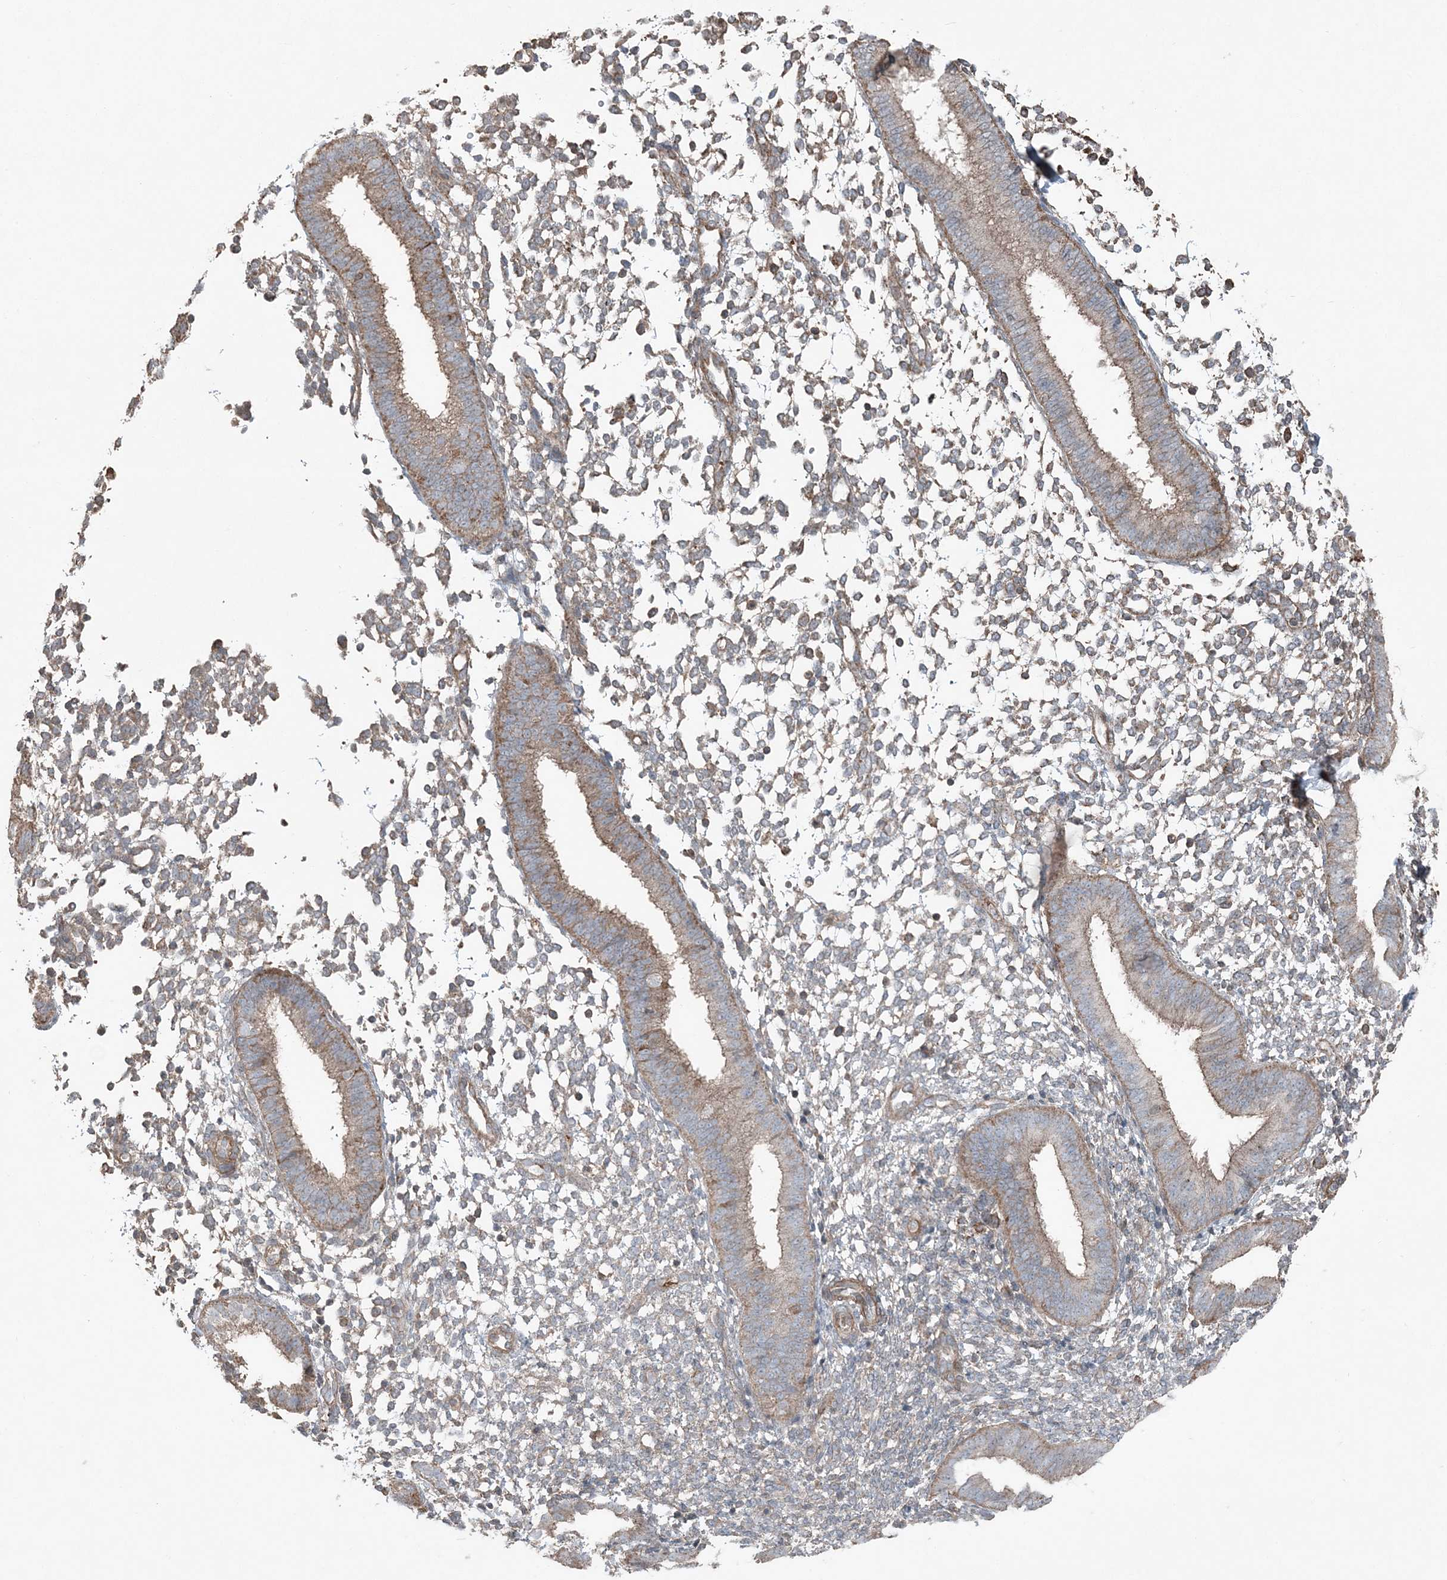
{"staining": {"intensity": "moderate", "quantity": "25%-75%", "location": "cytoplasmic/membranous"}, "tissue": "endometrium", "cell_type": "Cells in endometrial stroma", "image_type": "normal", "snomed": [{"axis": "morphology", "description": "Normal tissue, NOS"}, {"axis": "topography", "description": "Uterus"}, {"axis": "topography", "description": "Endometrium"}], "caption": "The image reveals immunohistochemical staining of unremarkable endometrium. There is moderate cytoplasmic/membranous positivity is identified in about 25%-75% of cells in endometrial stroma.", "gene": "KY", "patient": {"sex": "female", "age": 48}}